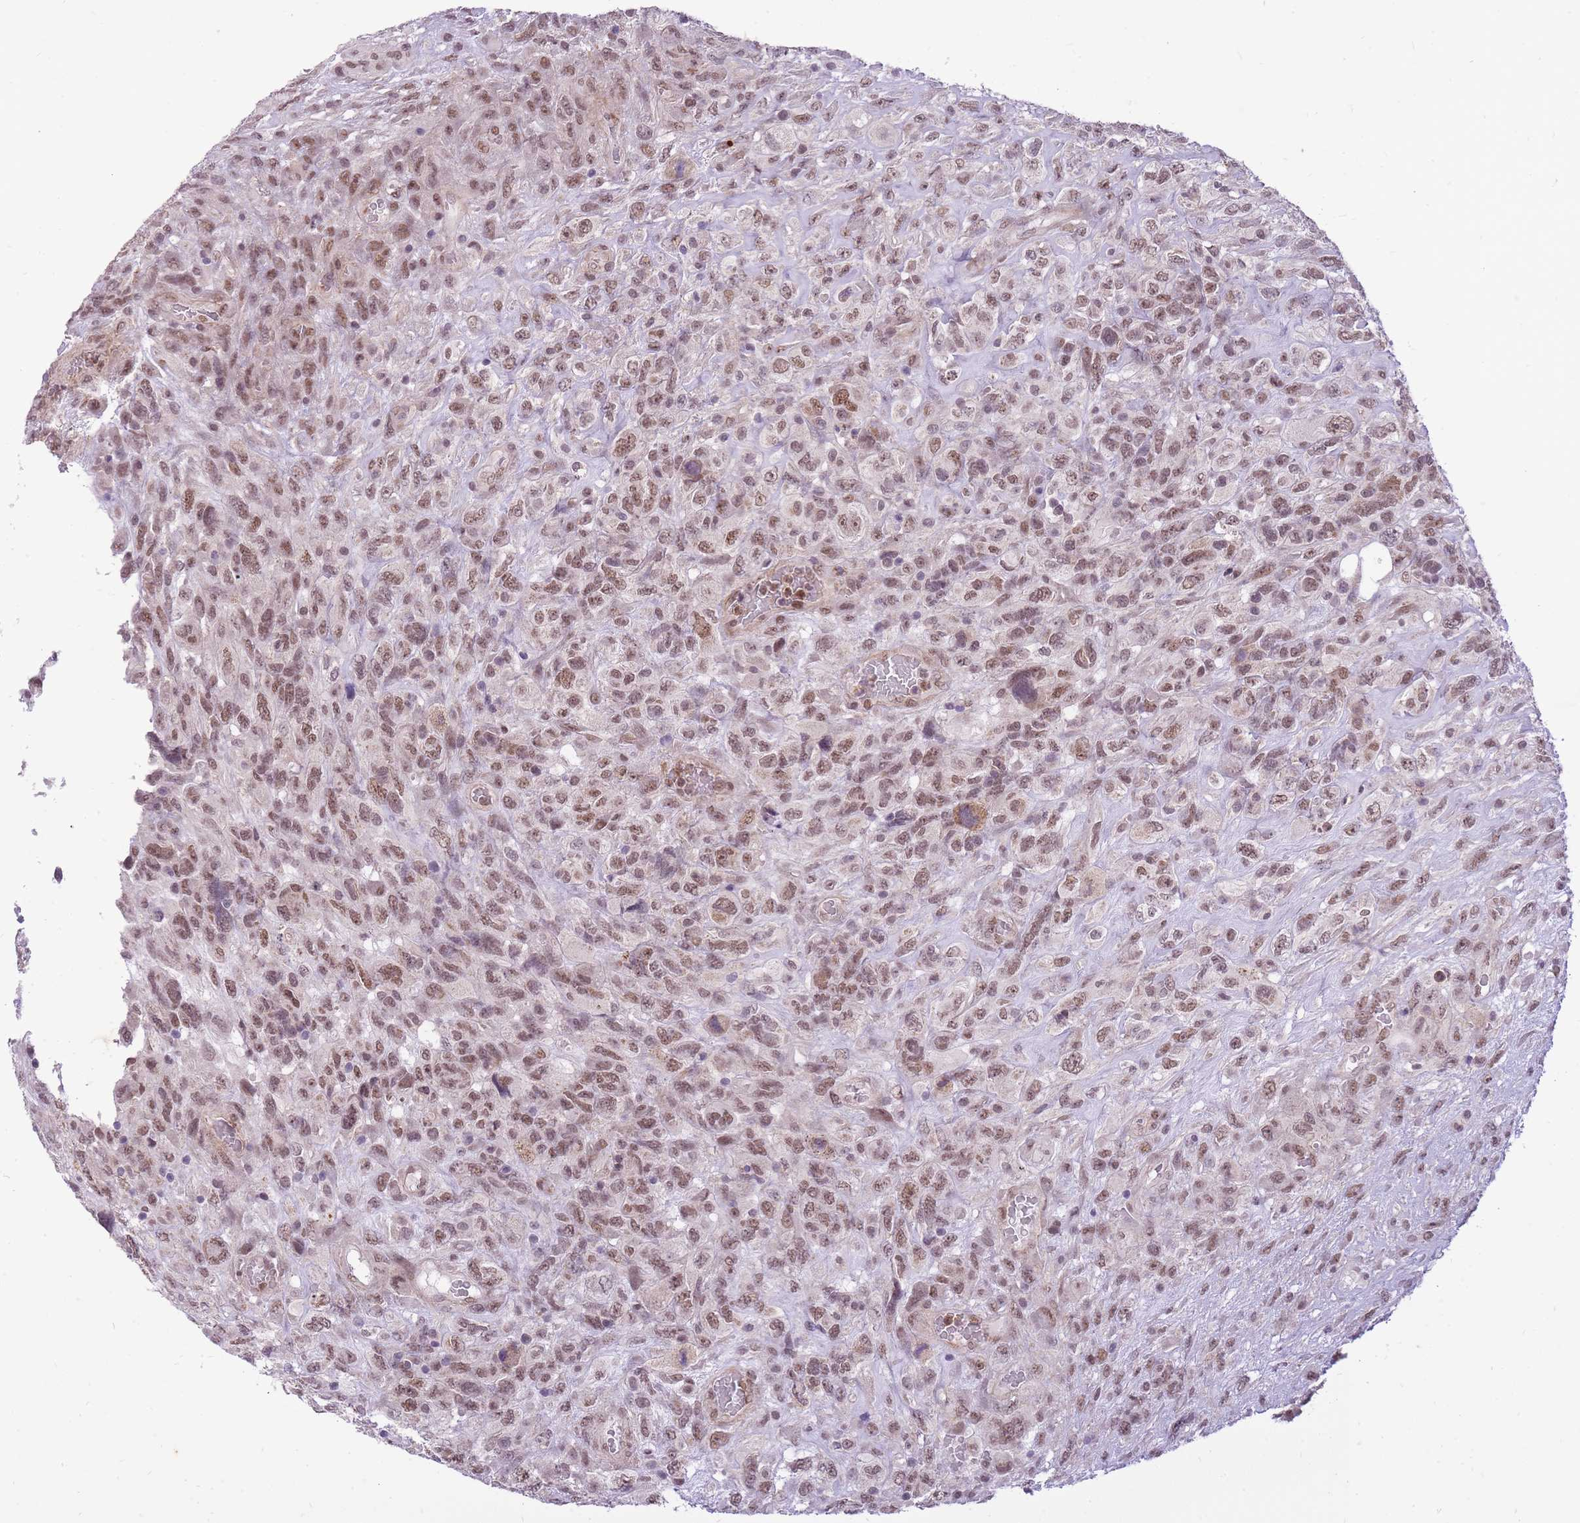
{"staining": {"intensity": "moderate", "quantity": ">75%", "location": "nuclear"}, "tissue": "glioma", "cell_type": "Tumor cells", "image_type": "cancer", "snomed": [{"axis": "morphology", "description": "Glioma, malignant, High grade"}, {"axis": "topography", "description": "Brain"}], "caption": "This is an image of immunohistochemistry (IHC) staining of malignant glioma (high-grade), which shows moderate positivity in the nuclear of tumor cells.", "gene": "TIGD1", "patient": {"sex": "male", "age": 61}}